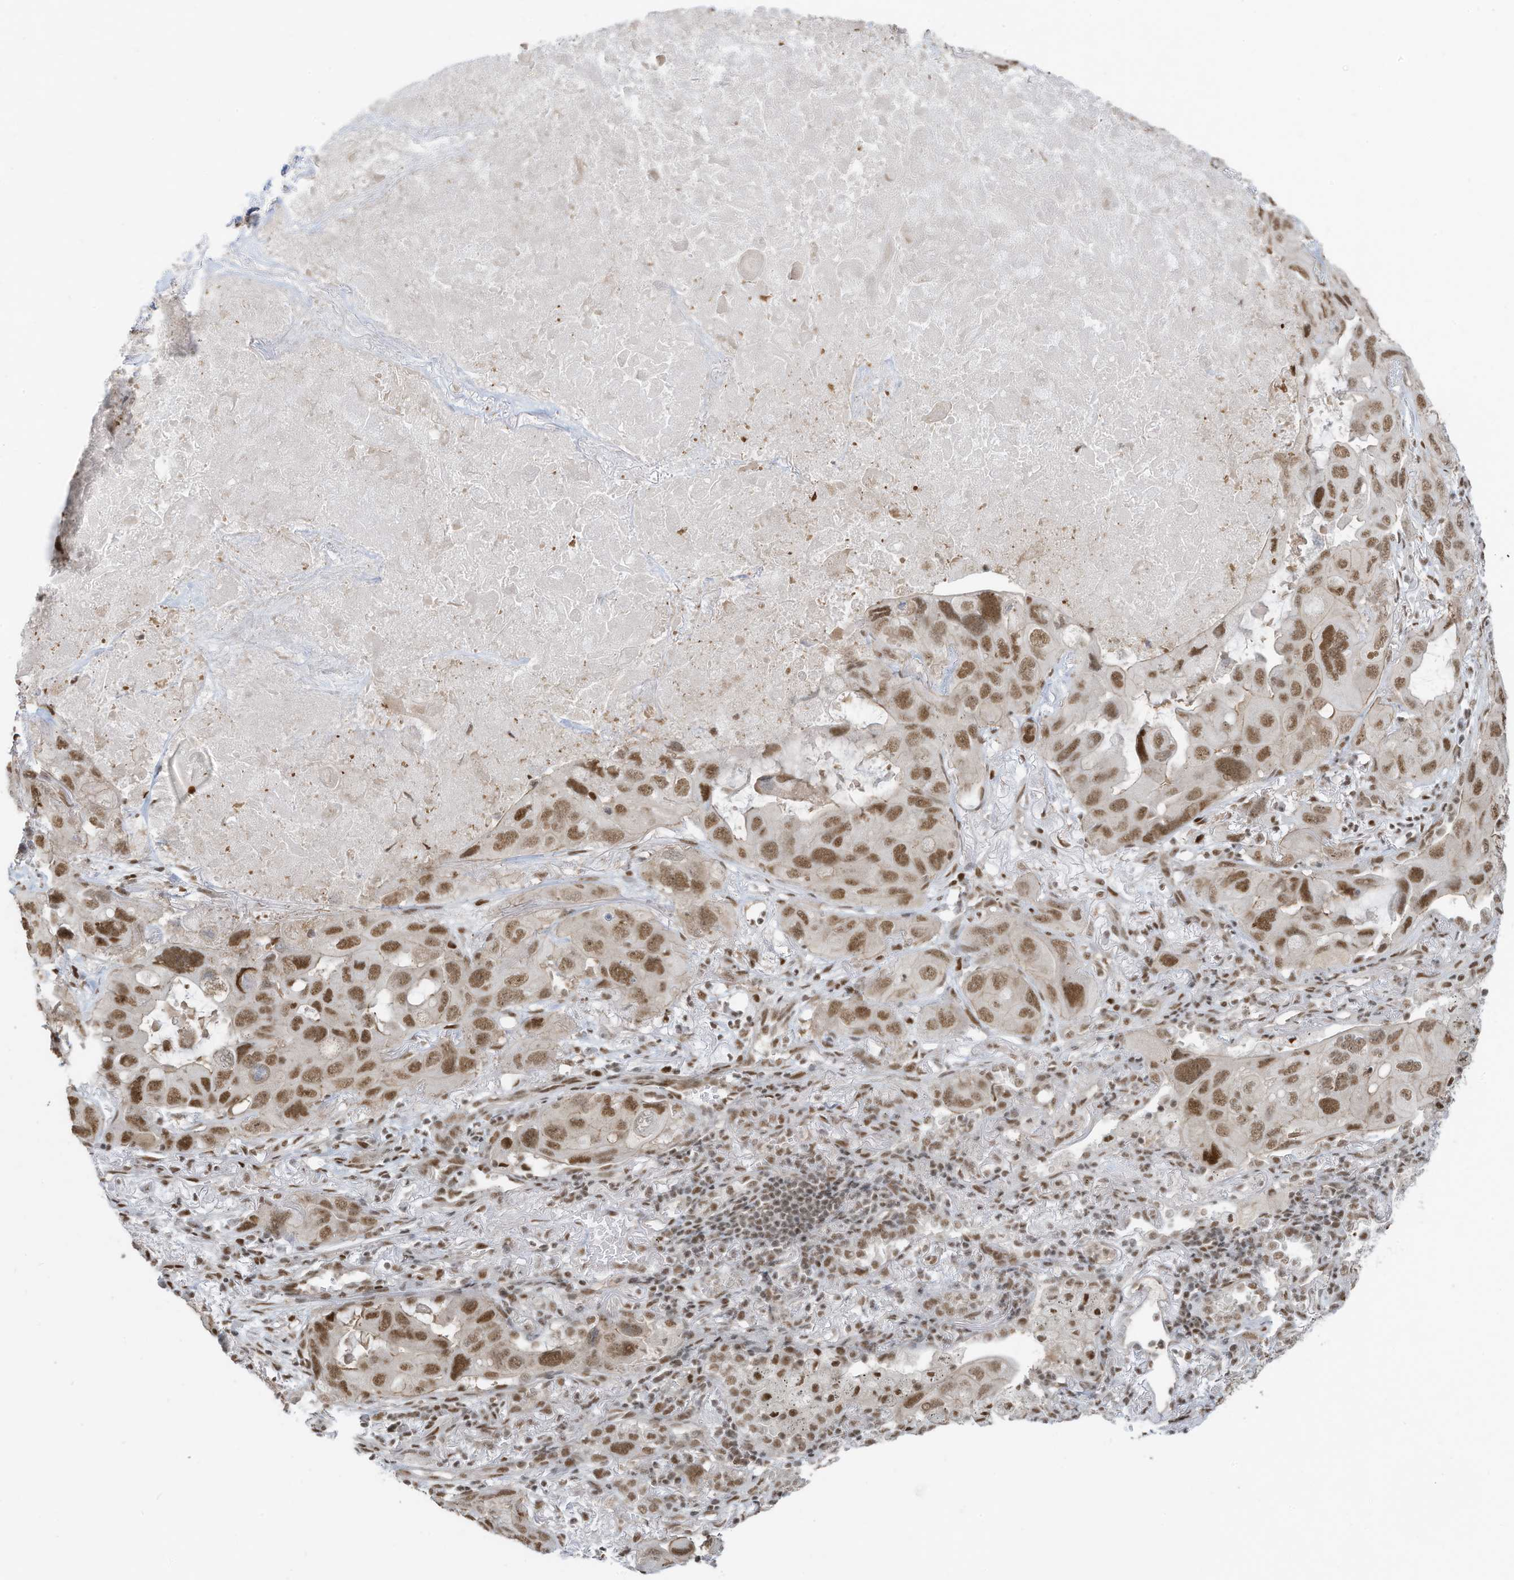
{"staining": {"intensity": "moderate", "quantity": ">75%", "location": "nuclear"}, "tissue": "lung cancer", "cell_type": "Tumor cells", "image_type": "cancer", "snomed": [{"axis": "morphology", "description": "Squamous cell carcinoma, NOS"}, {"axis": "topography", "description": "Lung"}], "caption": "DAB immunohistochemical staining of lung cancer demonstrates moderate nuclear protein staining in approximately >75% of tumor cells. The staining was performed using DAB (3,3'-diaminobenzidine), with brown indicating positive protein expression. Nuclei are stained blue with hematoxylin.", "gene": "DBR1", "patient": {"sex": "female", "age": 73}}